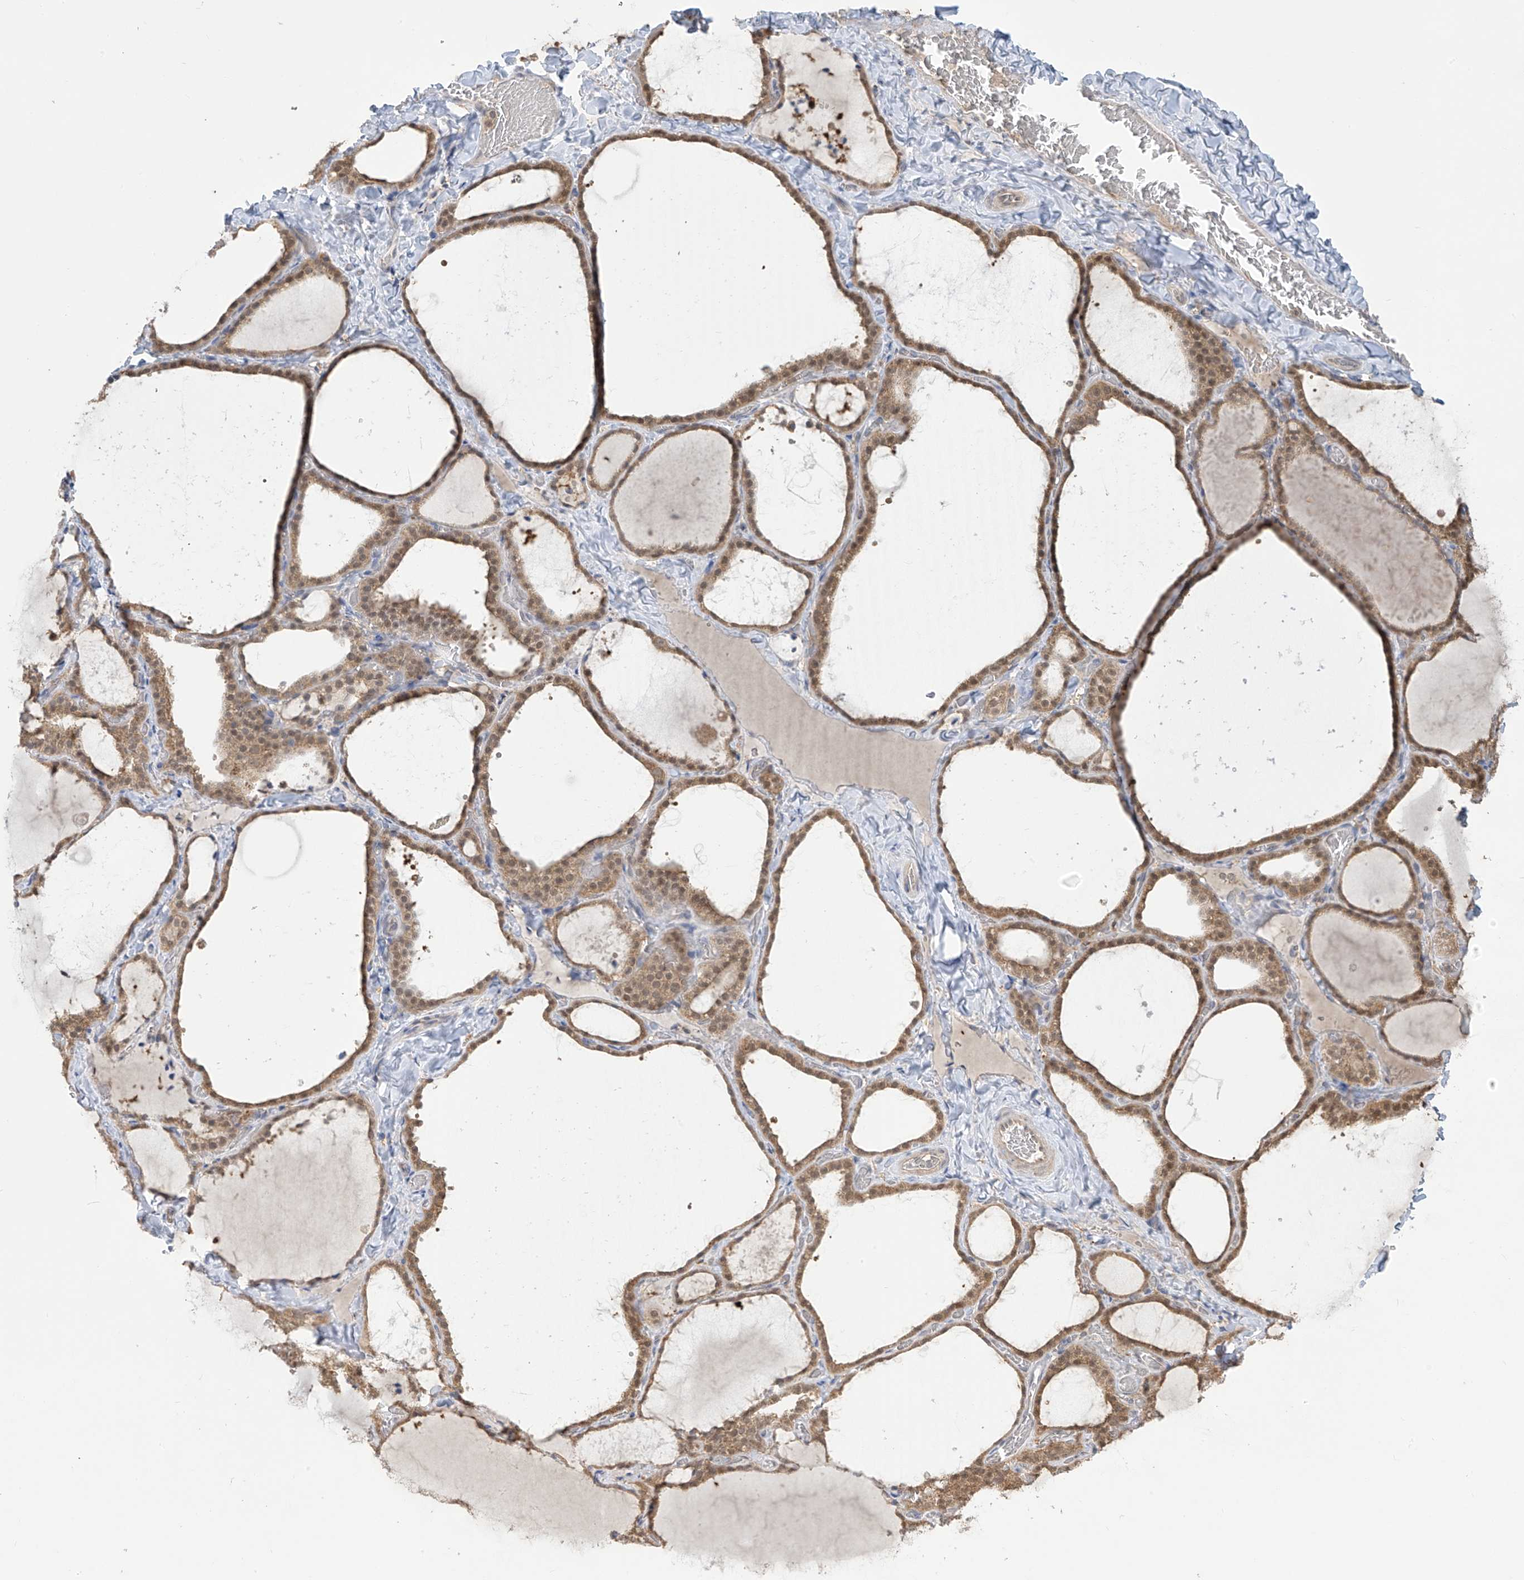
{"staining": {"intensity": "moderate", "quantity": ">75%", "location": "cytoplasmic/membranous,nuclear"}, "tissue": "thyroid gland", "cell_type": "Glandular cells", "image_type": "normal", "snomed": [{"axis": "morphology", "description": "Normal tissue, NOS"}, {"axis": "topography", "description": "Thyroid gland"}], "caption": "Immunohistochemistry of unremarkable thyroid gland demonstrates medium levels of moderate cytoplasmic/membranous,nuclear positivity in approximately >75% of glandular cells.", "gene": "IDH1", "patient": {"sex": "female", "age": 22}}